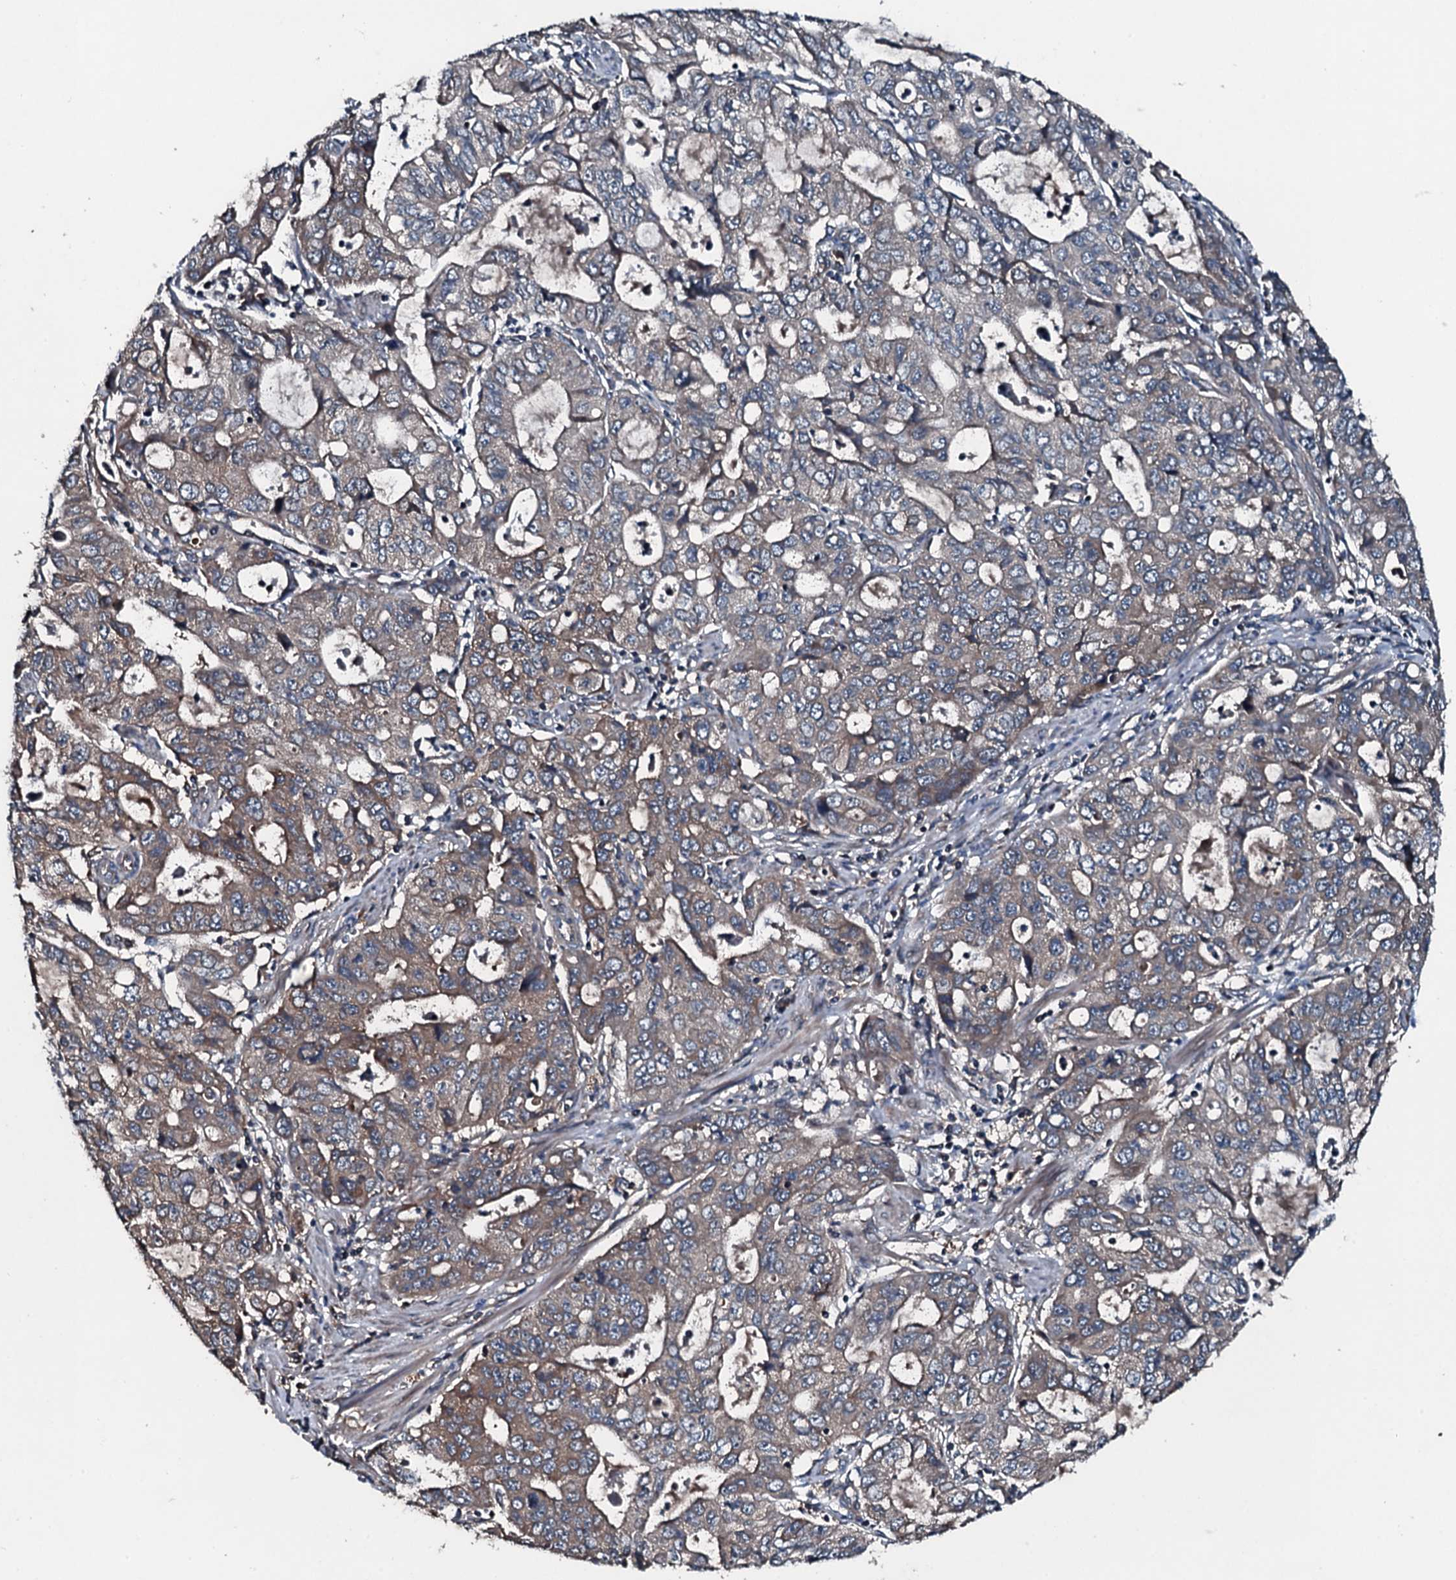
{"staining": {"intensity": "moderate", "quantity": ">75%", "location": "cytoplasmic/membranous"}, "tissue": "stomach cancer", "cell_type": "Tumor cells", "image_type": "cancer", "snomed": [{"axis": "morphology", "description": "Adenocarcinoma, NOS"}, {"axis": "topography", "description": "Stomach, upper"}], "caption": "This is a histology image of immunohistochemistry (IHC) staining of adenocarcinoma (stomach), which shows moderate staining in the cytoplasmic/membranous of tumor cells.", "gene": "AARS1", "patient": {"sex": "female", "age": 52}}